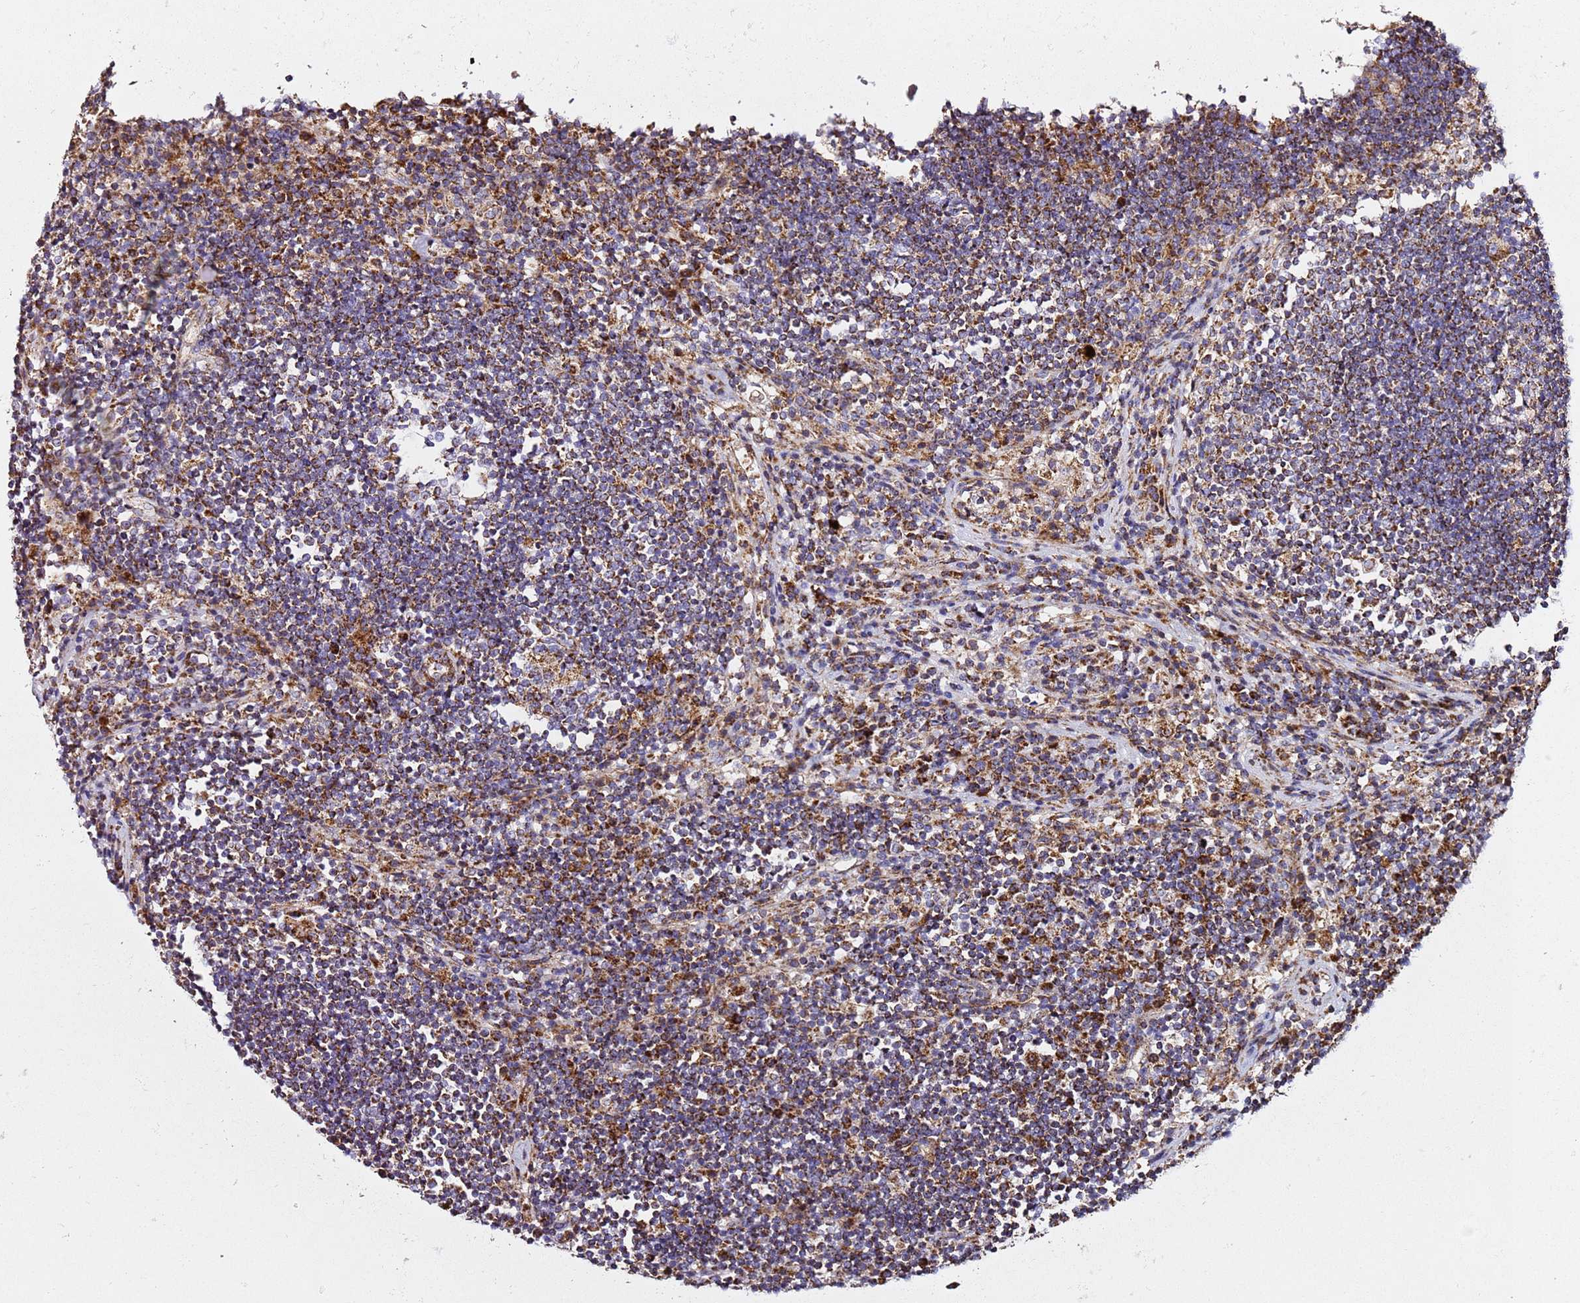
{"staining": {"intensity": "moderate", "quantity": "<25%", "location": "cytoplasmic/membranous"}, "tissue": "lymph node", "cell_type": "Germinal center cells", "image_type": "normal", "snomed": [{"axis": "morphology", "description": "Normal tissue, NOS"}, {"axis": "topography", "description": "Lymph node"}], "caption": "DAB (3,3'-diaminobenzidine) immunohistochemical staining of unremarkable human lymph node exhibits moderate cytoplasmic/membranous protein expression in about <25% of germinal center cells.", "gene": "NDUFA3", "patient": {"sex": "female", "age": 53}}